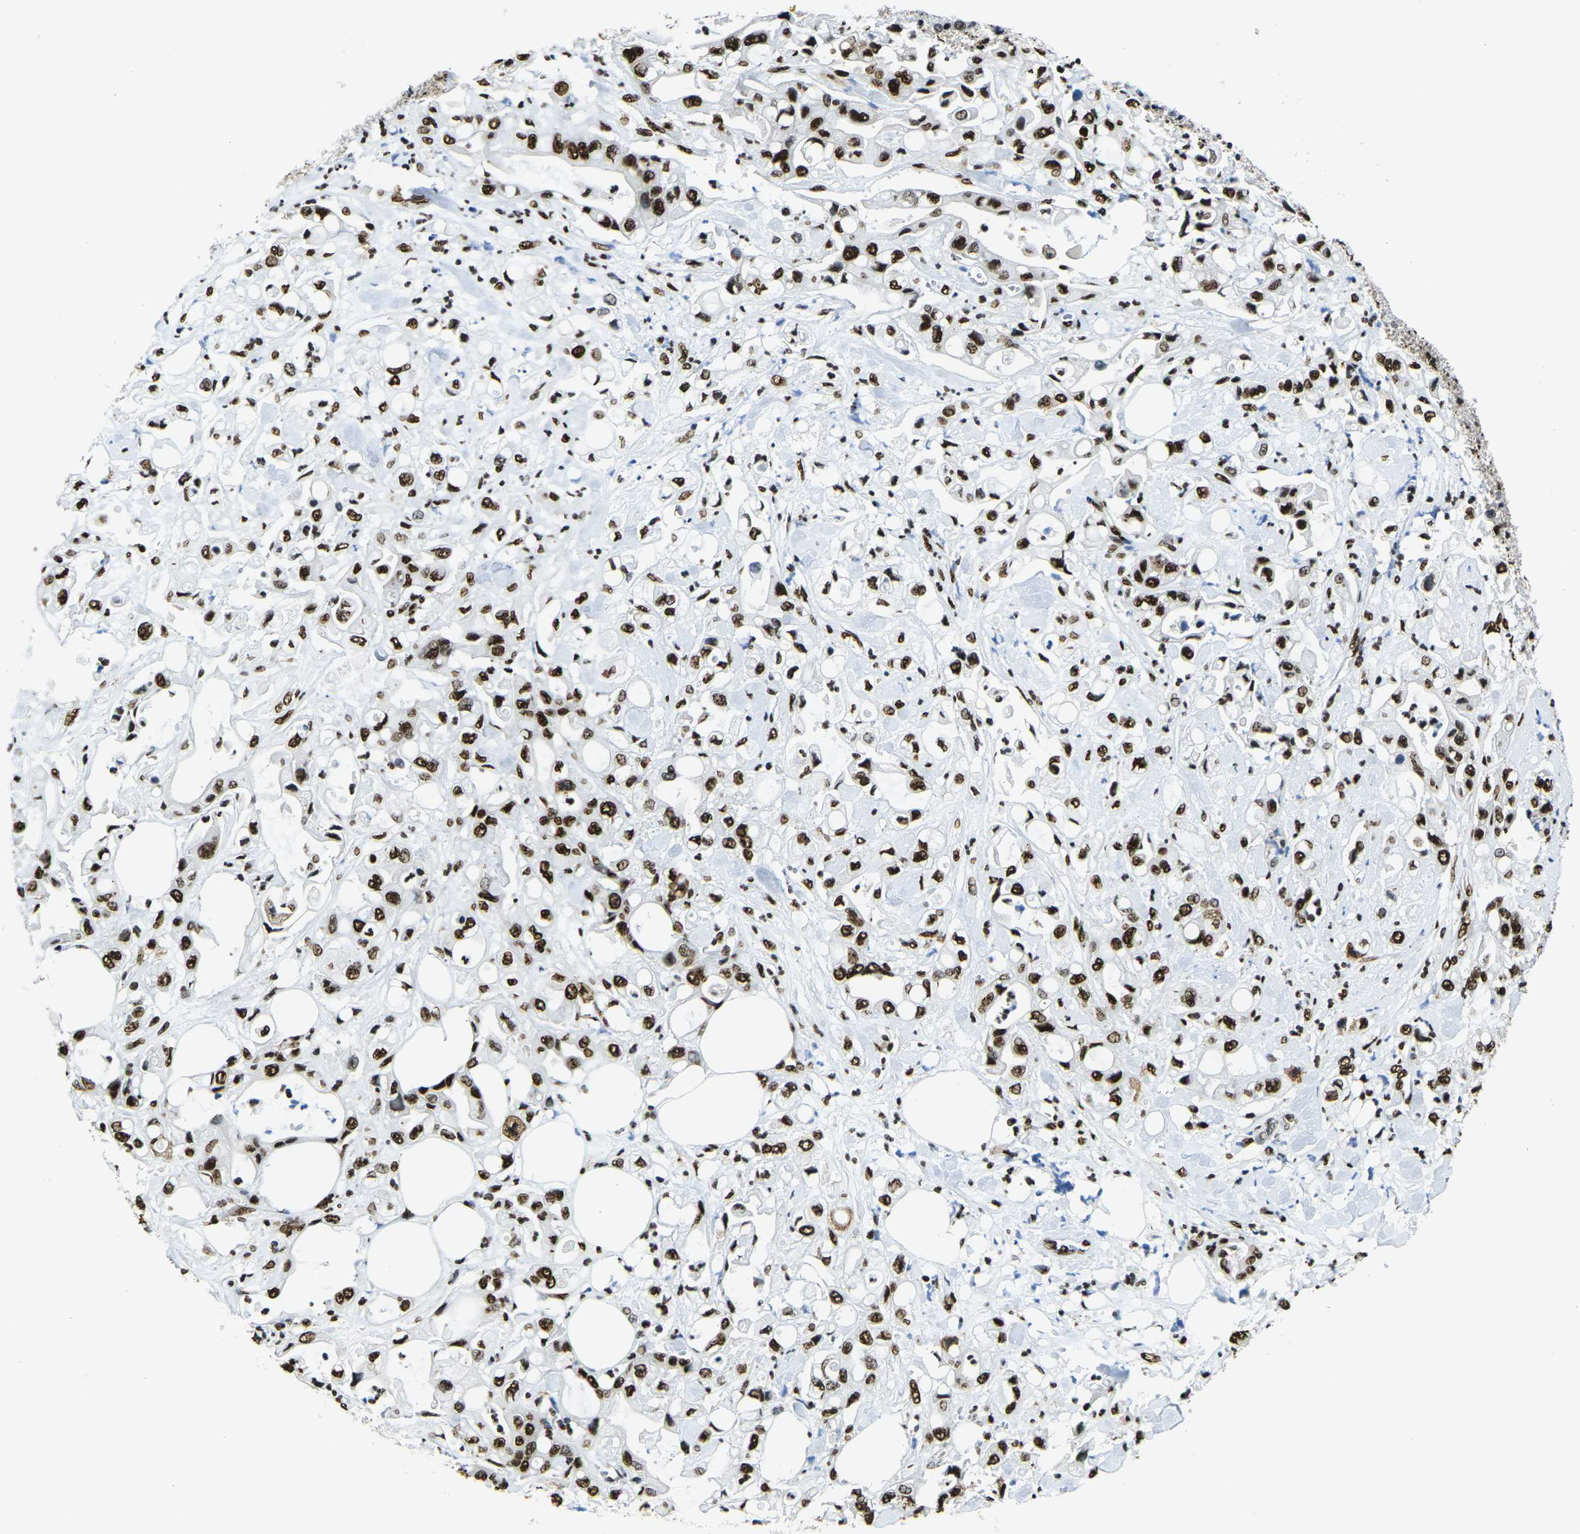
{"staining": {"intensity": "strong", "quantity": ">75%", "location": "nuclear"}, "tissue": "pancreatic cancer", "cell_type": "Tumor cells", "image_type": "cancer", "snomed": [{"axis": "morphology", "description": "Adenocarcinoma, NOS"}, {"axis": "topography", "description": "Pancreas"}], "caption": "This is an image of immunohistochemistry (IHC) staining of adenocarcinoma (pancreatic), which shows strong positivity in the nuclear of tumor cells.", "gene": "SMARCC1", "patient": {"sex": "male", "age": 70}}